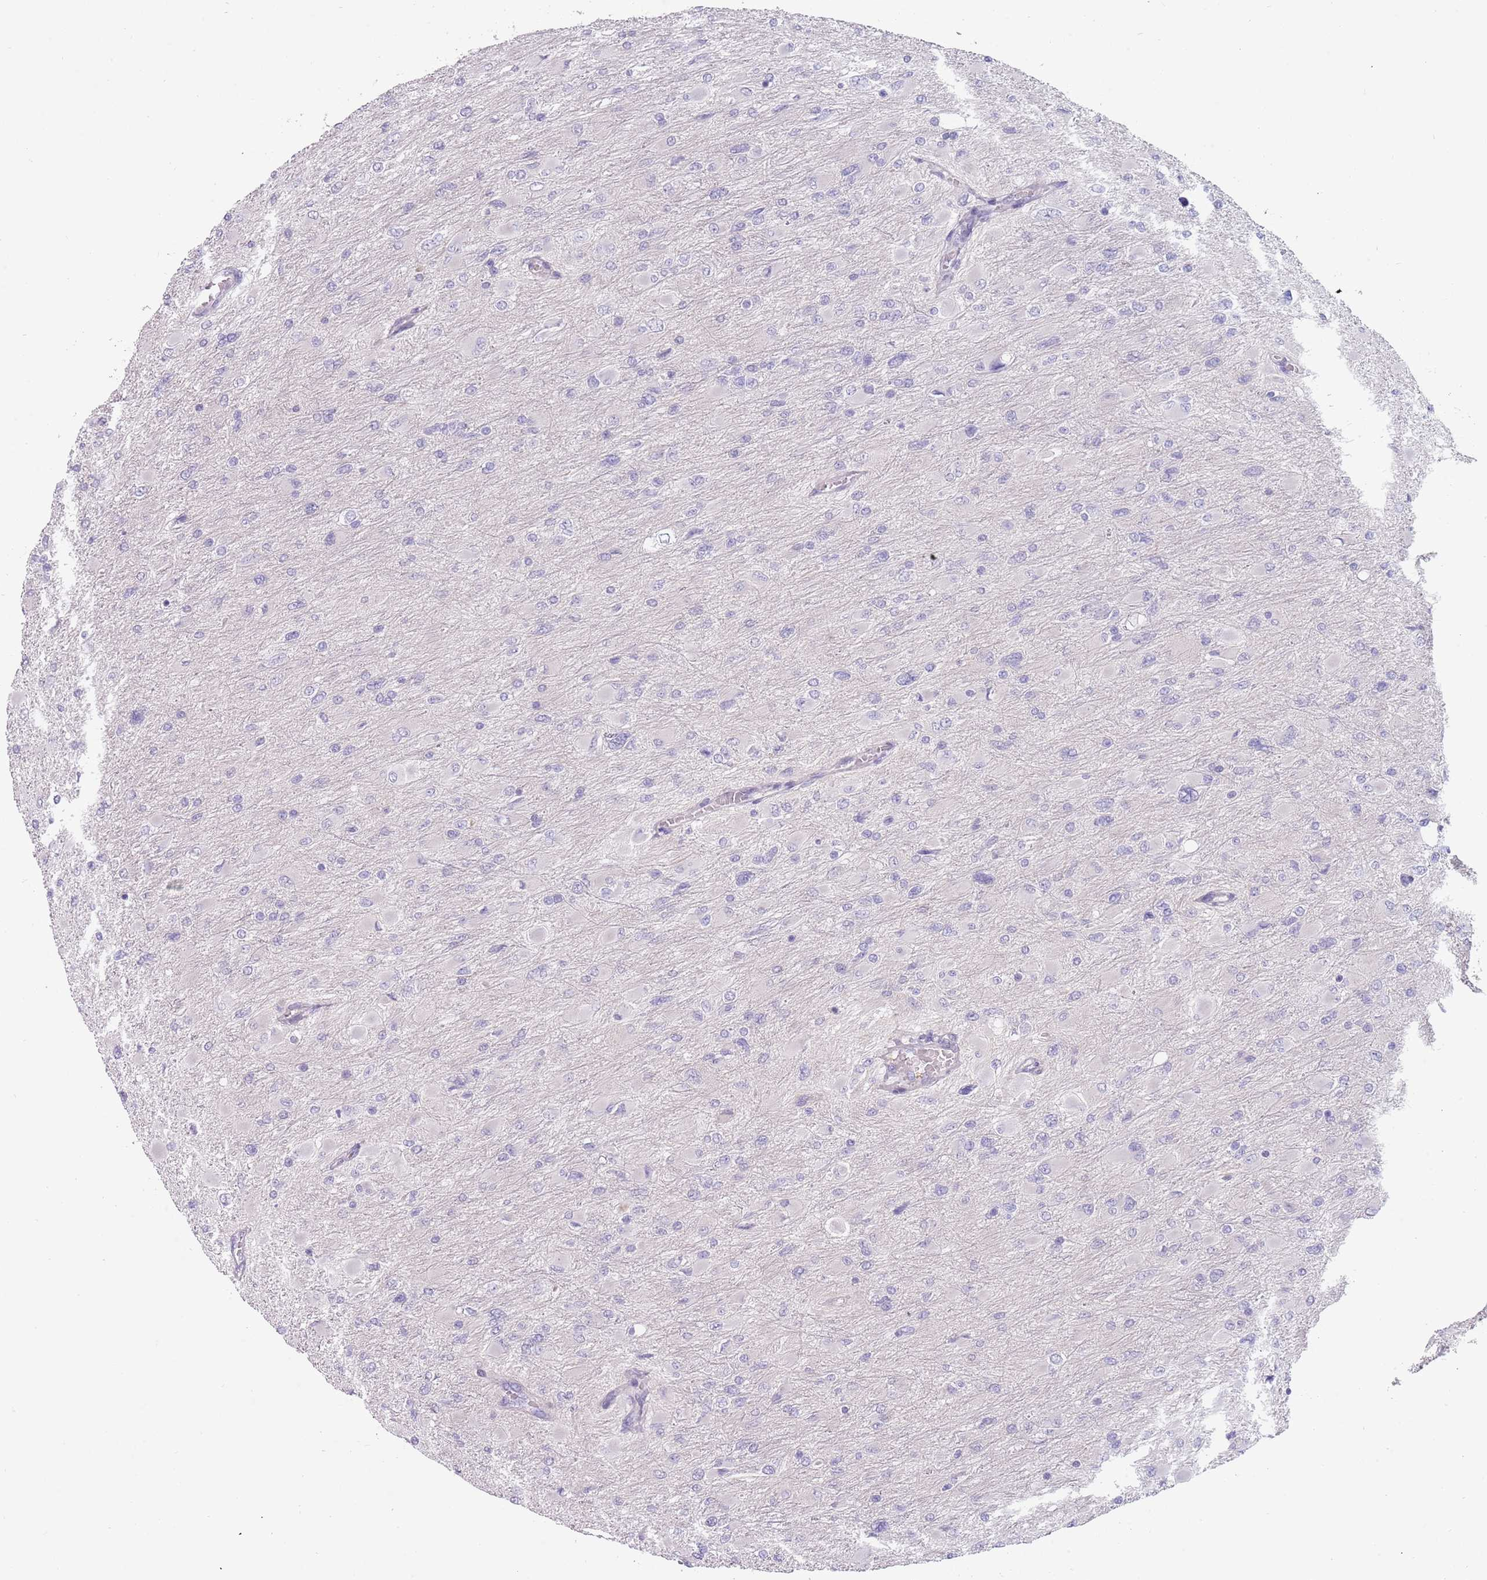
{"staining": {"intensity": "negative", "quantity": "none", "location": "none"}, "tissue": "glioma", "cell_type": "Tumor cells", "image_type": "cancer", "snomed": [{"axis": "morphology", "description": "Glioma, malignant, High grade"}, {"axis": "topography", "description": "Cerebral cortex"}], "caption": "Protein analysis of glioma exhibits no significant staining in tumor cells.", "gene": "DDX4", "patient": {"sex": "female", "age": 36}}